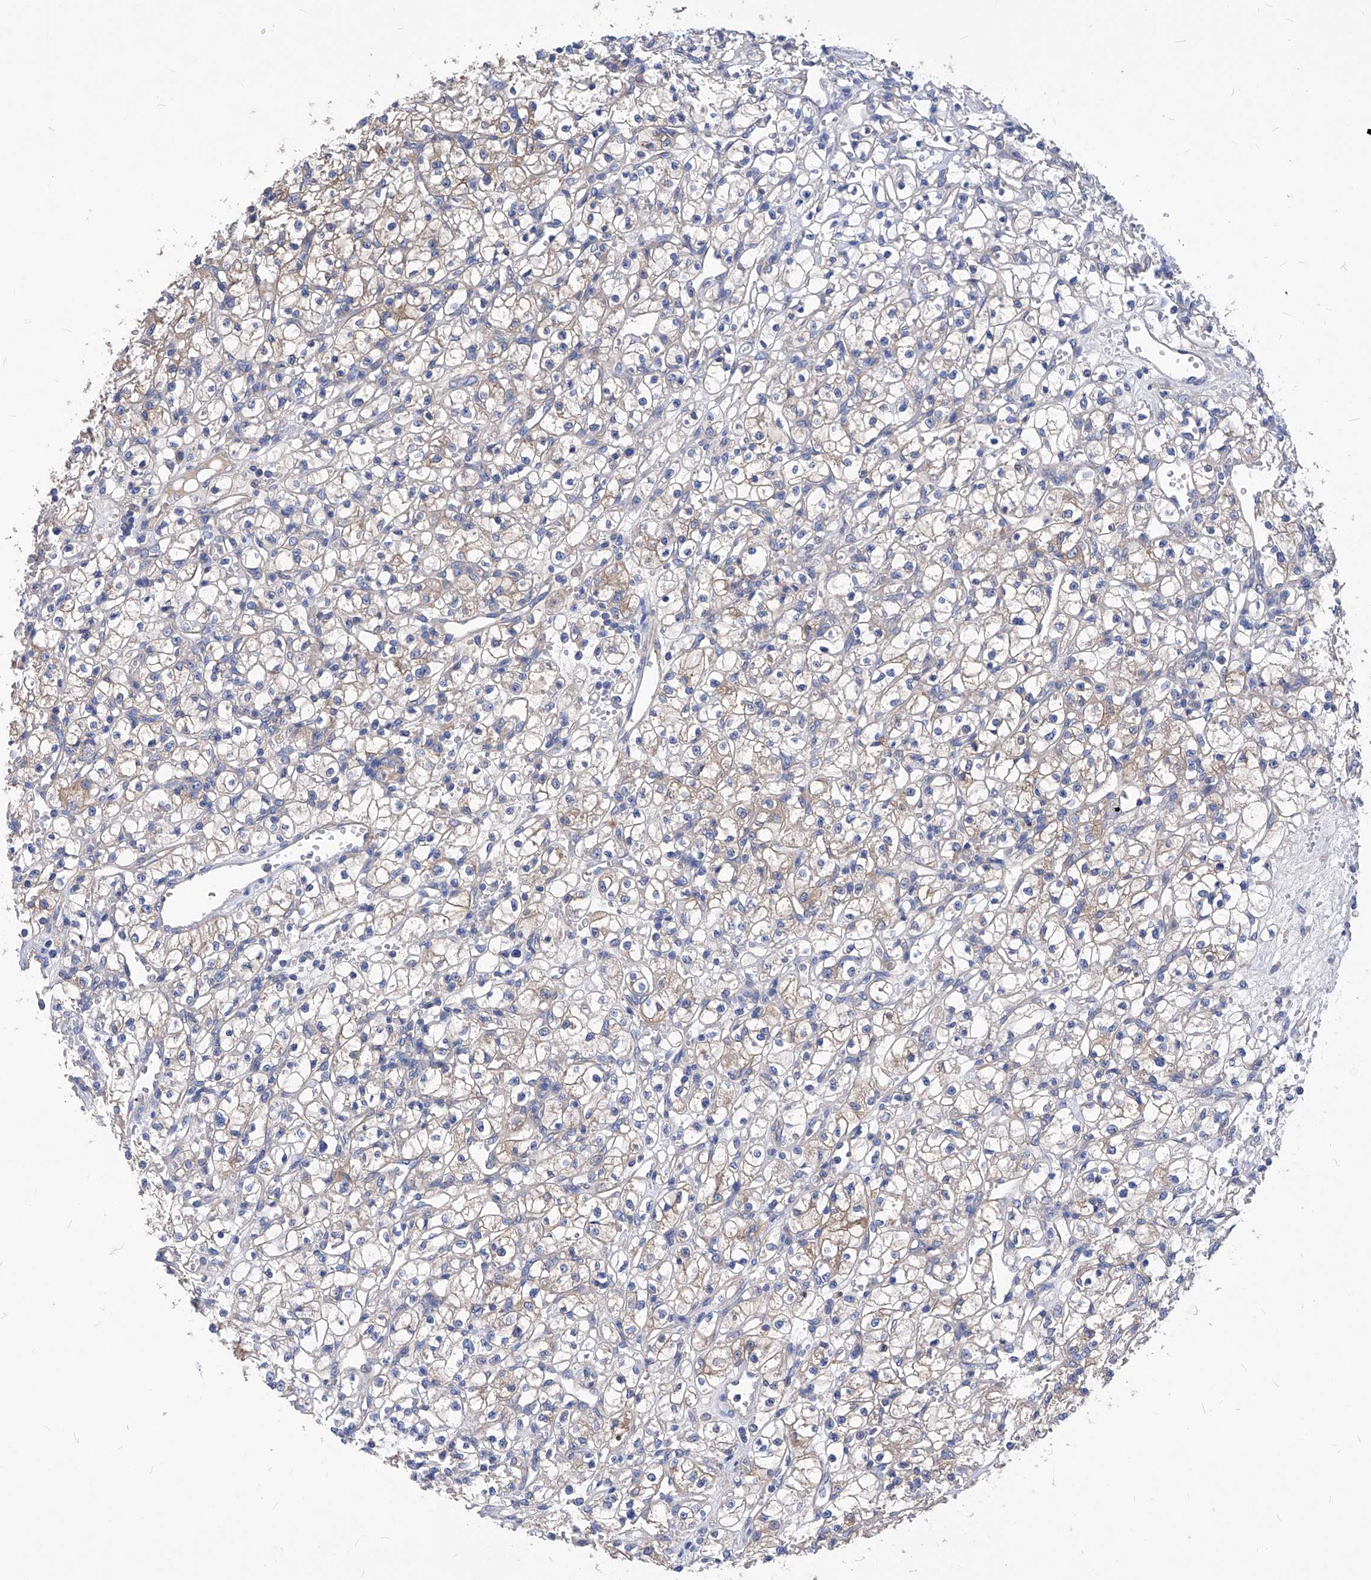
{"staining": {"intensity": "weak", "quantity": "25%-75%", "location": "cytoplasmic/membranous"}, "tissue": "renal cancer", "cell_type": "Tumor cells", "image_type": "cancer", "snomed": [{"axis": "morphology", "description": "Adenocarcinoma, NOS"}, {"axis": "topography", "description": "Kidney"}], "caption": "Renal cancer was stained to show a protein in brown. There is low levels of weak cytoplasmic/membranous staining in about 25%-75% of tumor cells. Nuclei are stained in blue.", "gene": "XPNPEP1", "patient": {"sex": "female", "age": 59}}